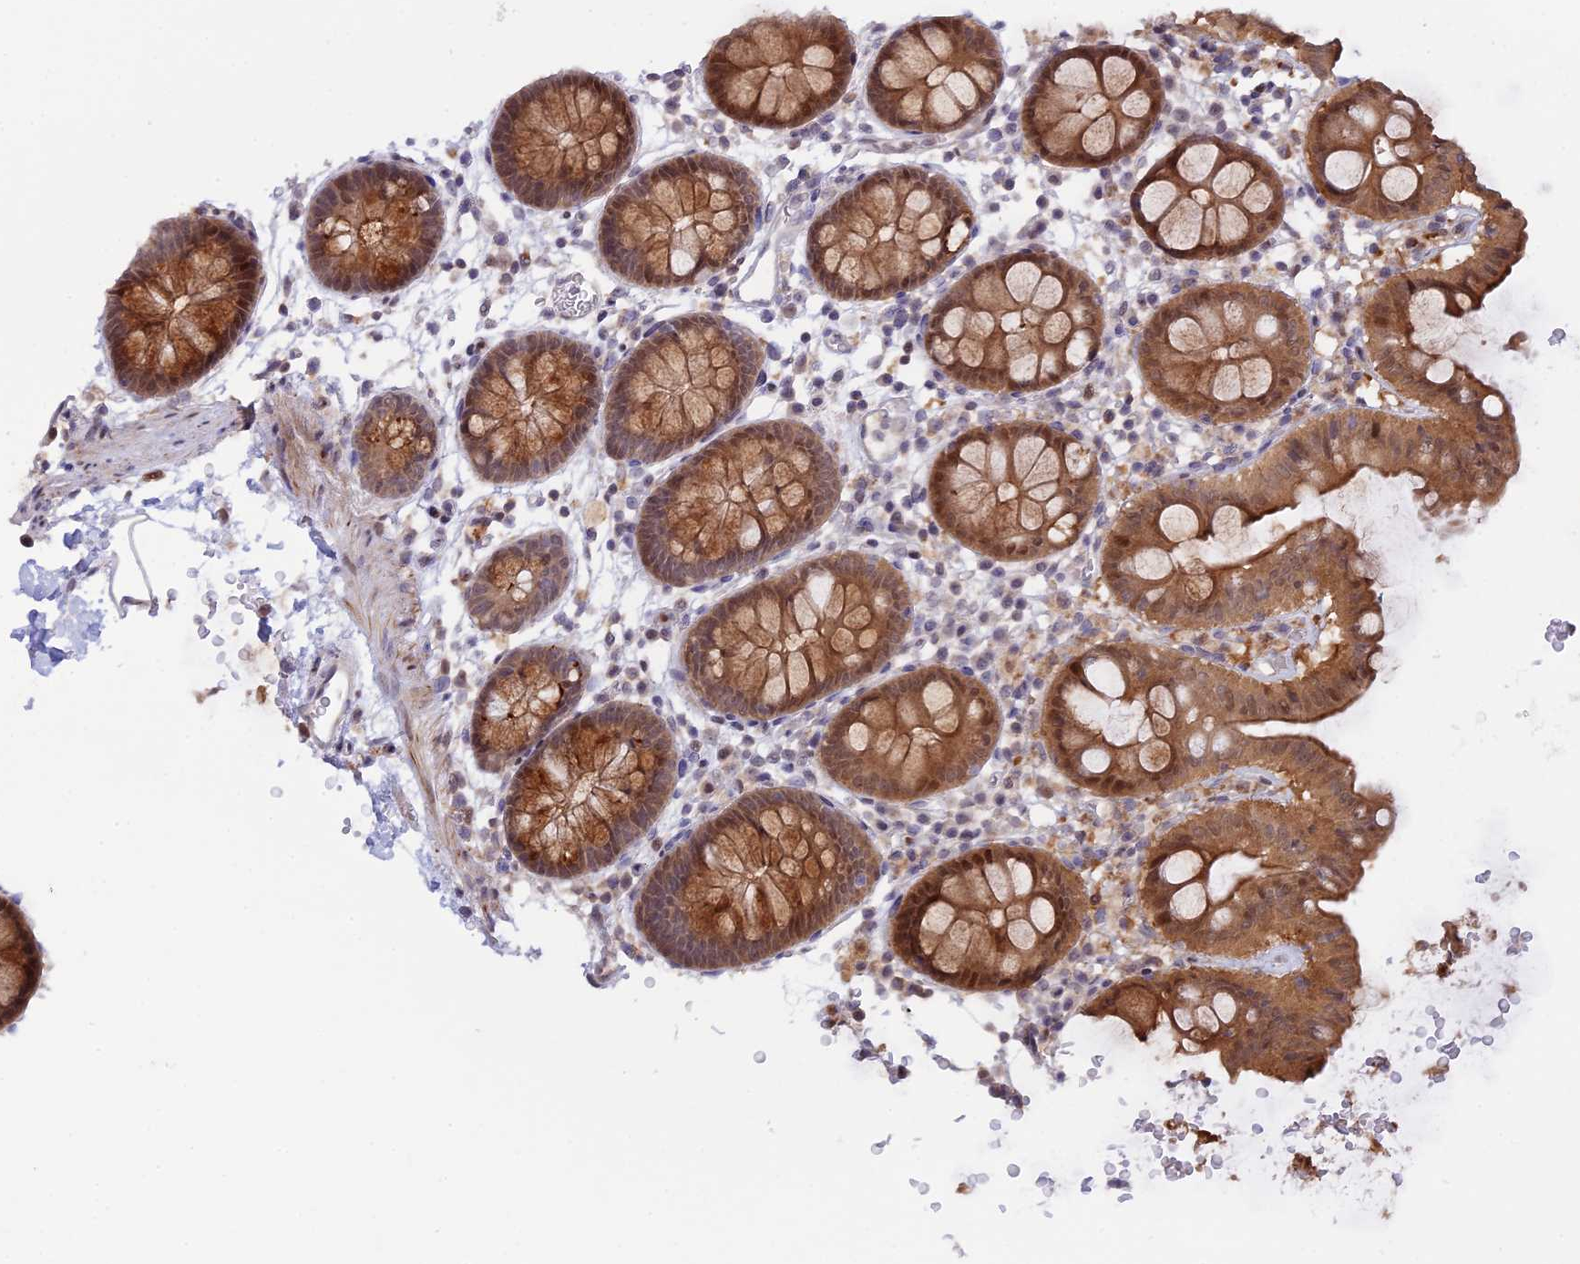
{"staining": {"intensity": "negative", "quantity": "none", "location": "none"}, "tissue": "colon", "cell_type": "Endothelial cells", "image_type": "normal", "snomed": [{"axis": "morphology", "description": "Normal tissue, NOS"}, {"axis": "topography", "description": "Colon"}], "caption": "Immunohistochemistry micrograph of benign colon: colon stained with DAB demonstrates no significant protein expression in endothelial cells.", "gene": "GSKIP", "patient": {"sex": "male", "age": 75}}